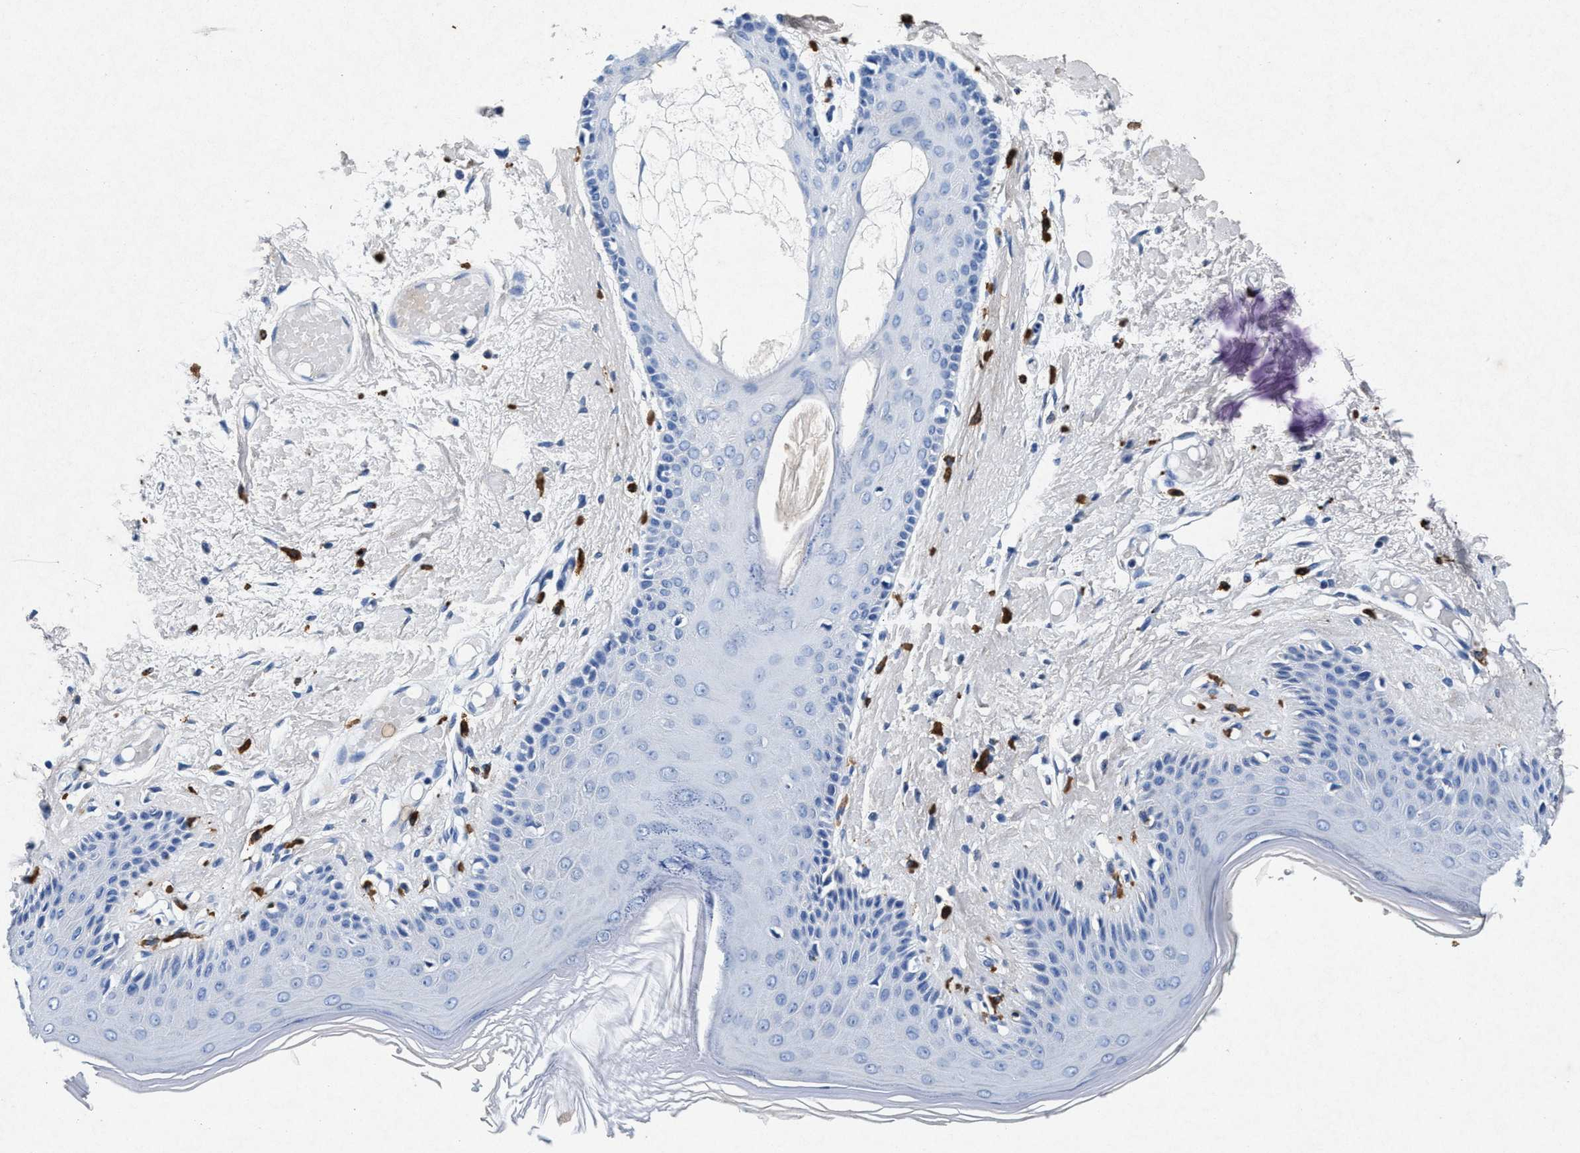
{"staining": {"intensity": "negative", "quantity": "none", "location": "none"}, "tissue": "skin", "cell_type": "Epidermal cells", "image_type": "normal", "snomed": [{"axis": "morphology", "description": "Normal tissue, NOS"}, {"axis": "topography", "description": "Vulva"}], "caption": "DAB (3,3'-diaminobenzidine) immunohistochemical staining of benign skin displays no significant staining in epidermal cells. The staining was performed using DAB (3,3'-diaminobenzidine) to visualize the protein expression in brown, while the nuclei were stained in blue with hematoxylin (Magnification: 20x).", "gene": "MAP6", "patient": {"sex": "female", "age": 73}}